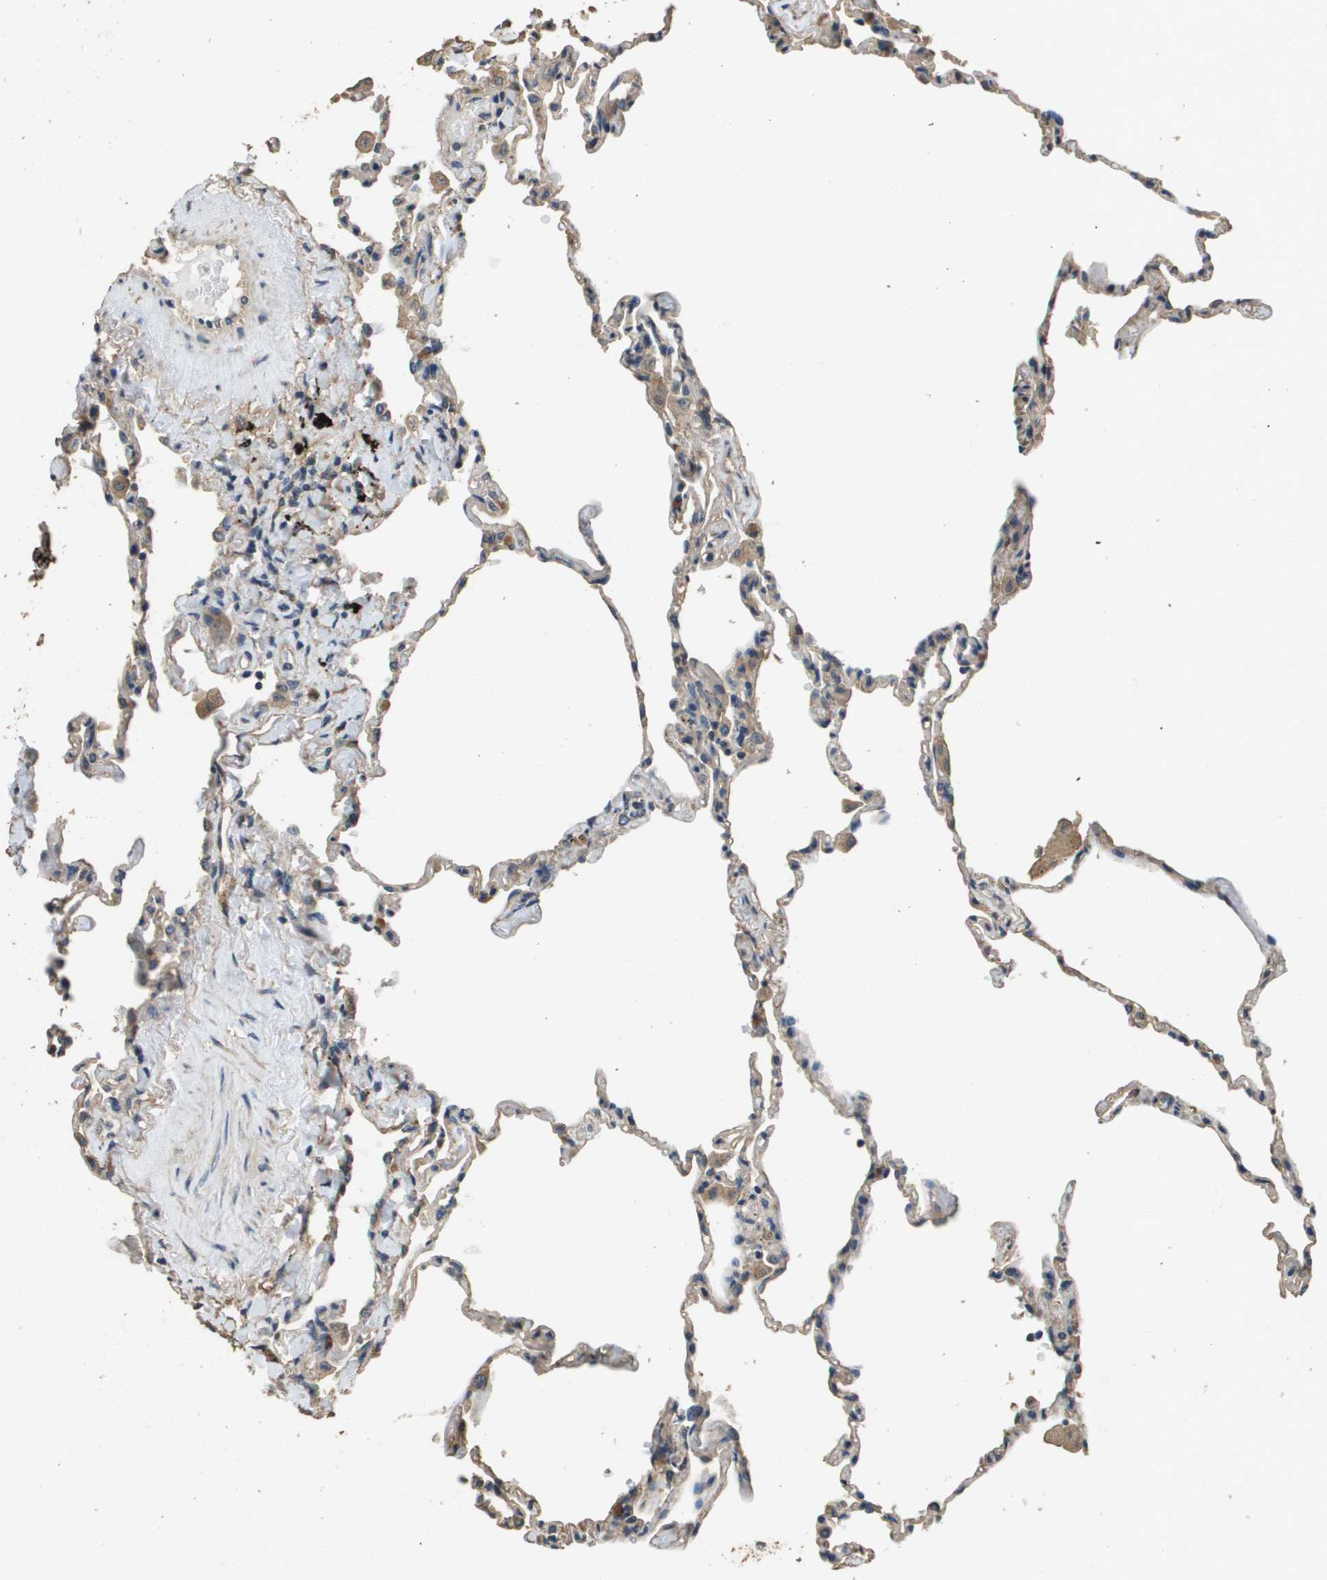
{"staining": {"intensity": "weak", "quantity": "25%-75%", "location": "cytoplasmic/membranous"}, "tissue": "lung", "cell_type": "Alveolar cells", "image_type": "normal", "snomed": [{"axis": "morphology", "description": "Normal tissue, NOS"}, {"axis": "topography", "description": "Lung"}], "caption": "Brown immunohistochemical staining in benign human lung reveals weak cytoplasmic/membranous positivity in approximately 25%-75% of alveolar cells.", "gene": "RAB6B", "patient": {"sex": "male", "age": 59}}